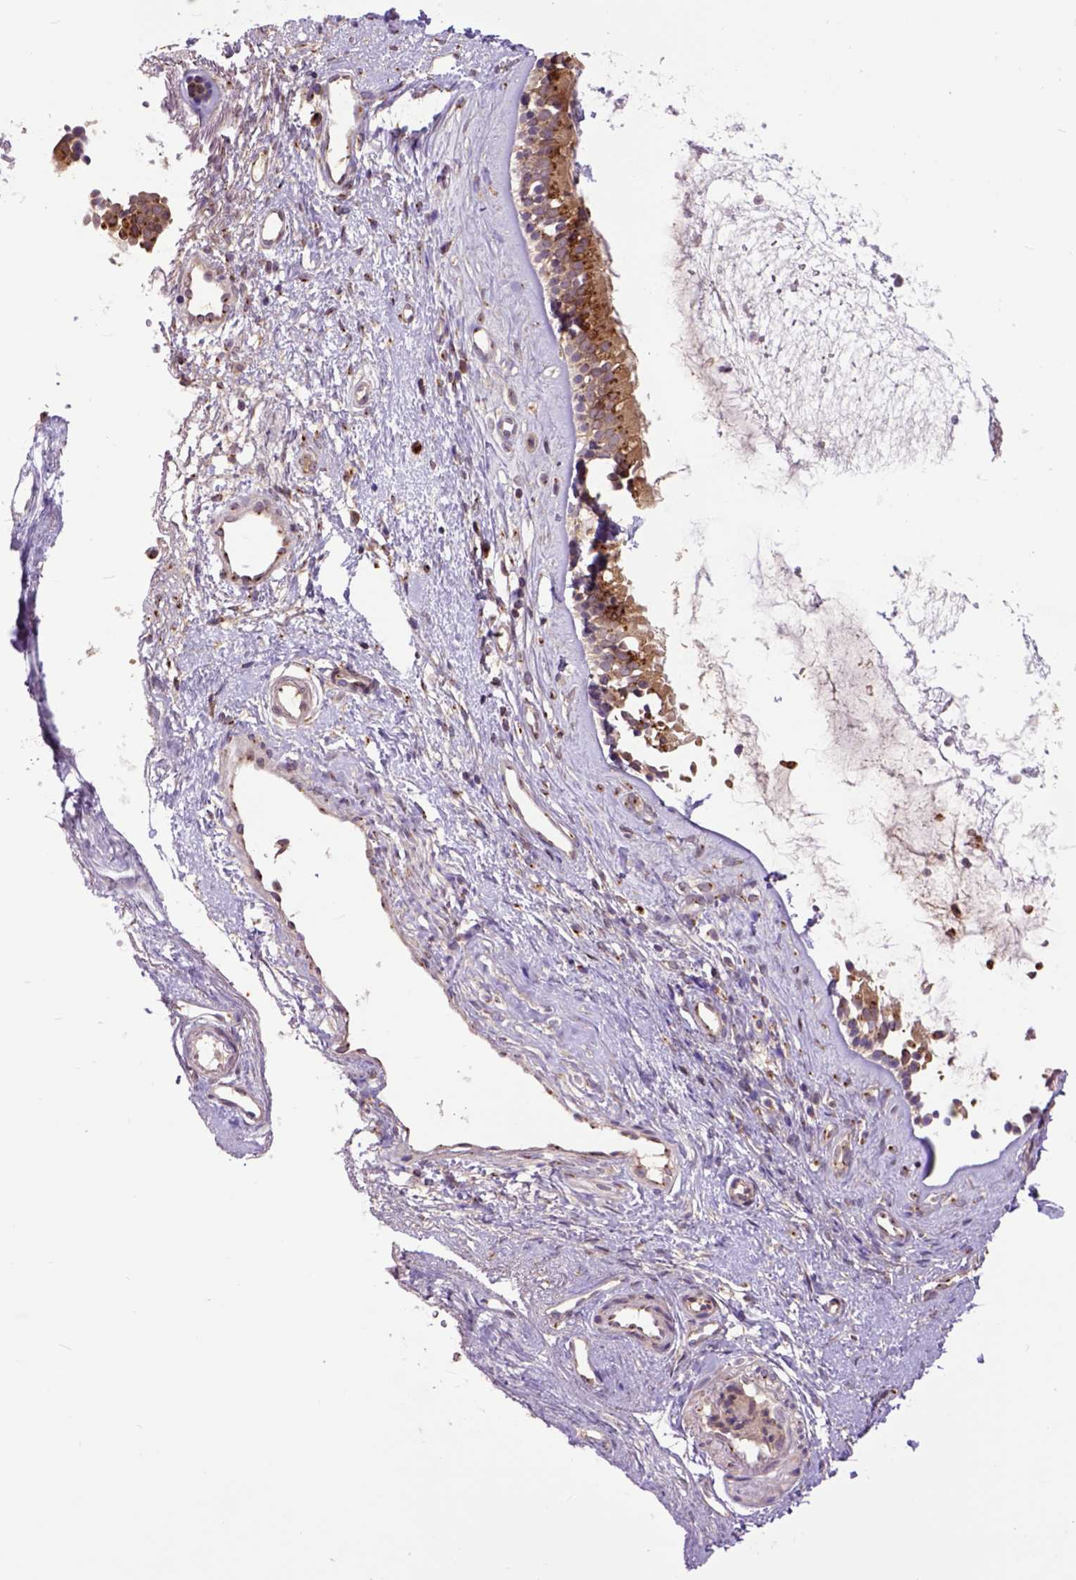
{"staining": {"intensity": "strong", "quantity": ">75%", "location": "cytoplasmic/membranous"}, "tissue": "nasopharynx", "cell_type": "Respiratory epithelial cells", "image_type": "normal", "snomed": [{"axis": "morphology", "description": "Normal tissue, NOS"}, {"axis": "topography", "description": "Nasopharynx"}], "caption": "Brown immunohistochemical staining in unremarkable human nasopharynx shows strong cytoplasmic/membranous staining in approximately >75% of respiratory epithelial cells.", "gene": "ARL1", "patient": {"sex": "male", "age": 58}}